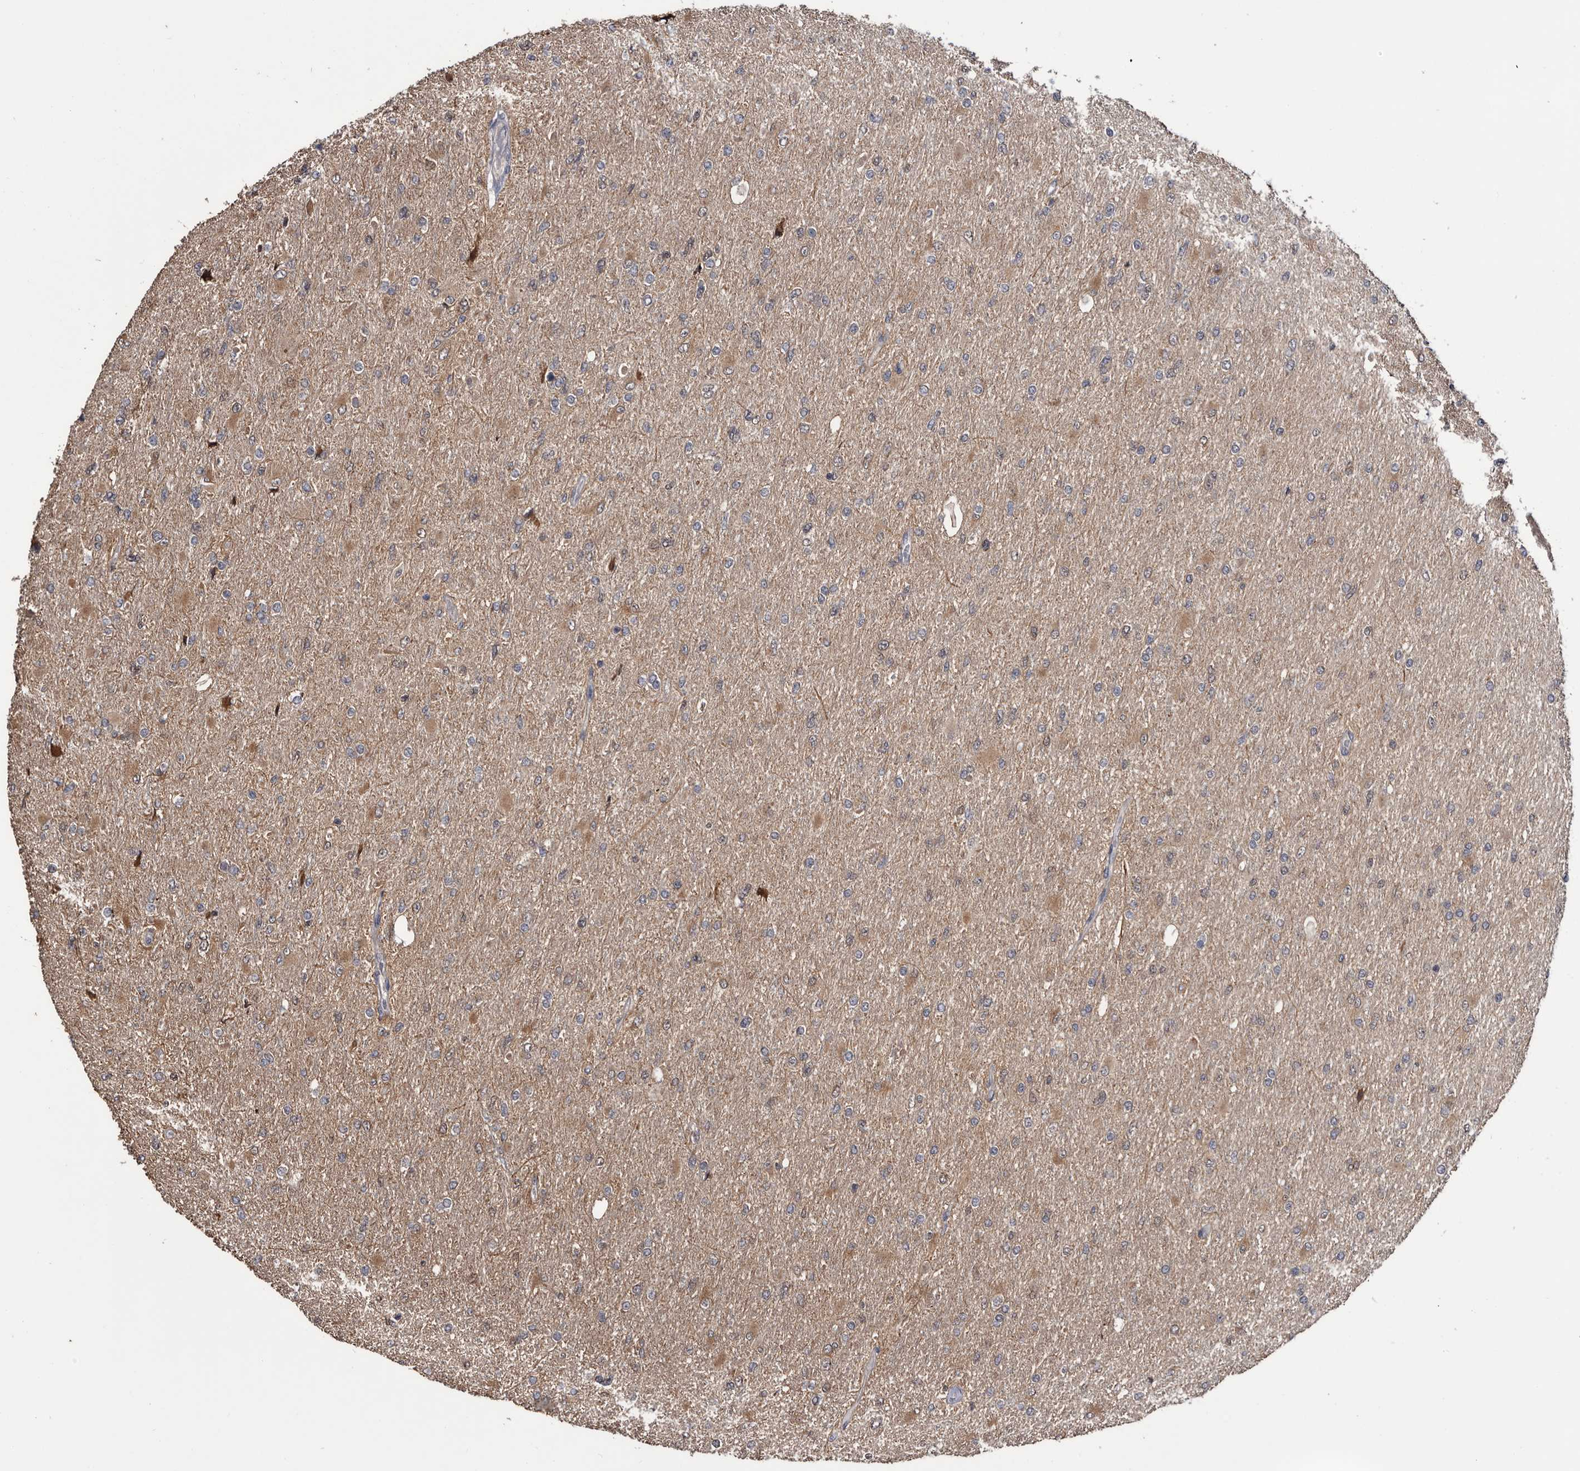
{"staining": {"intensity": "weak", "quantity": "25%-75%", "location": "cytoplasmic/membranous"}, "tissue": "glioma", "cell_type": "Tumor cells", "image_type": "cancer", "snomed": [{"axis": "morphology", "description": "Glioma, malignant, High grade"}, {"axis": "topography", "description": "Cerebral cortex"}], "caption": "A brown stain shows weak cytoplasmic/membranous expression of a protein in malignant high-grade glioma tumor cells.", "gene": "TTI2", "patient": {"sex": "female", "age": 36}}